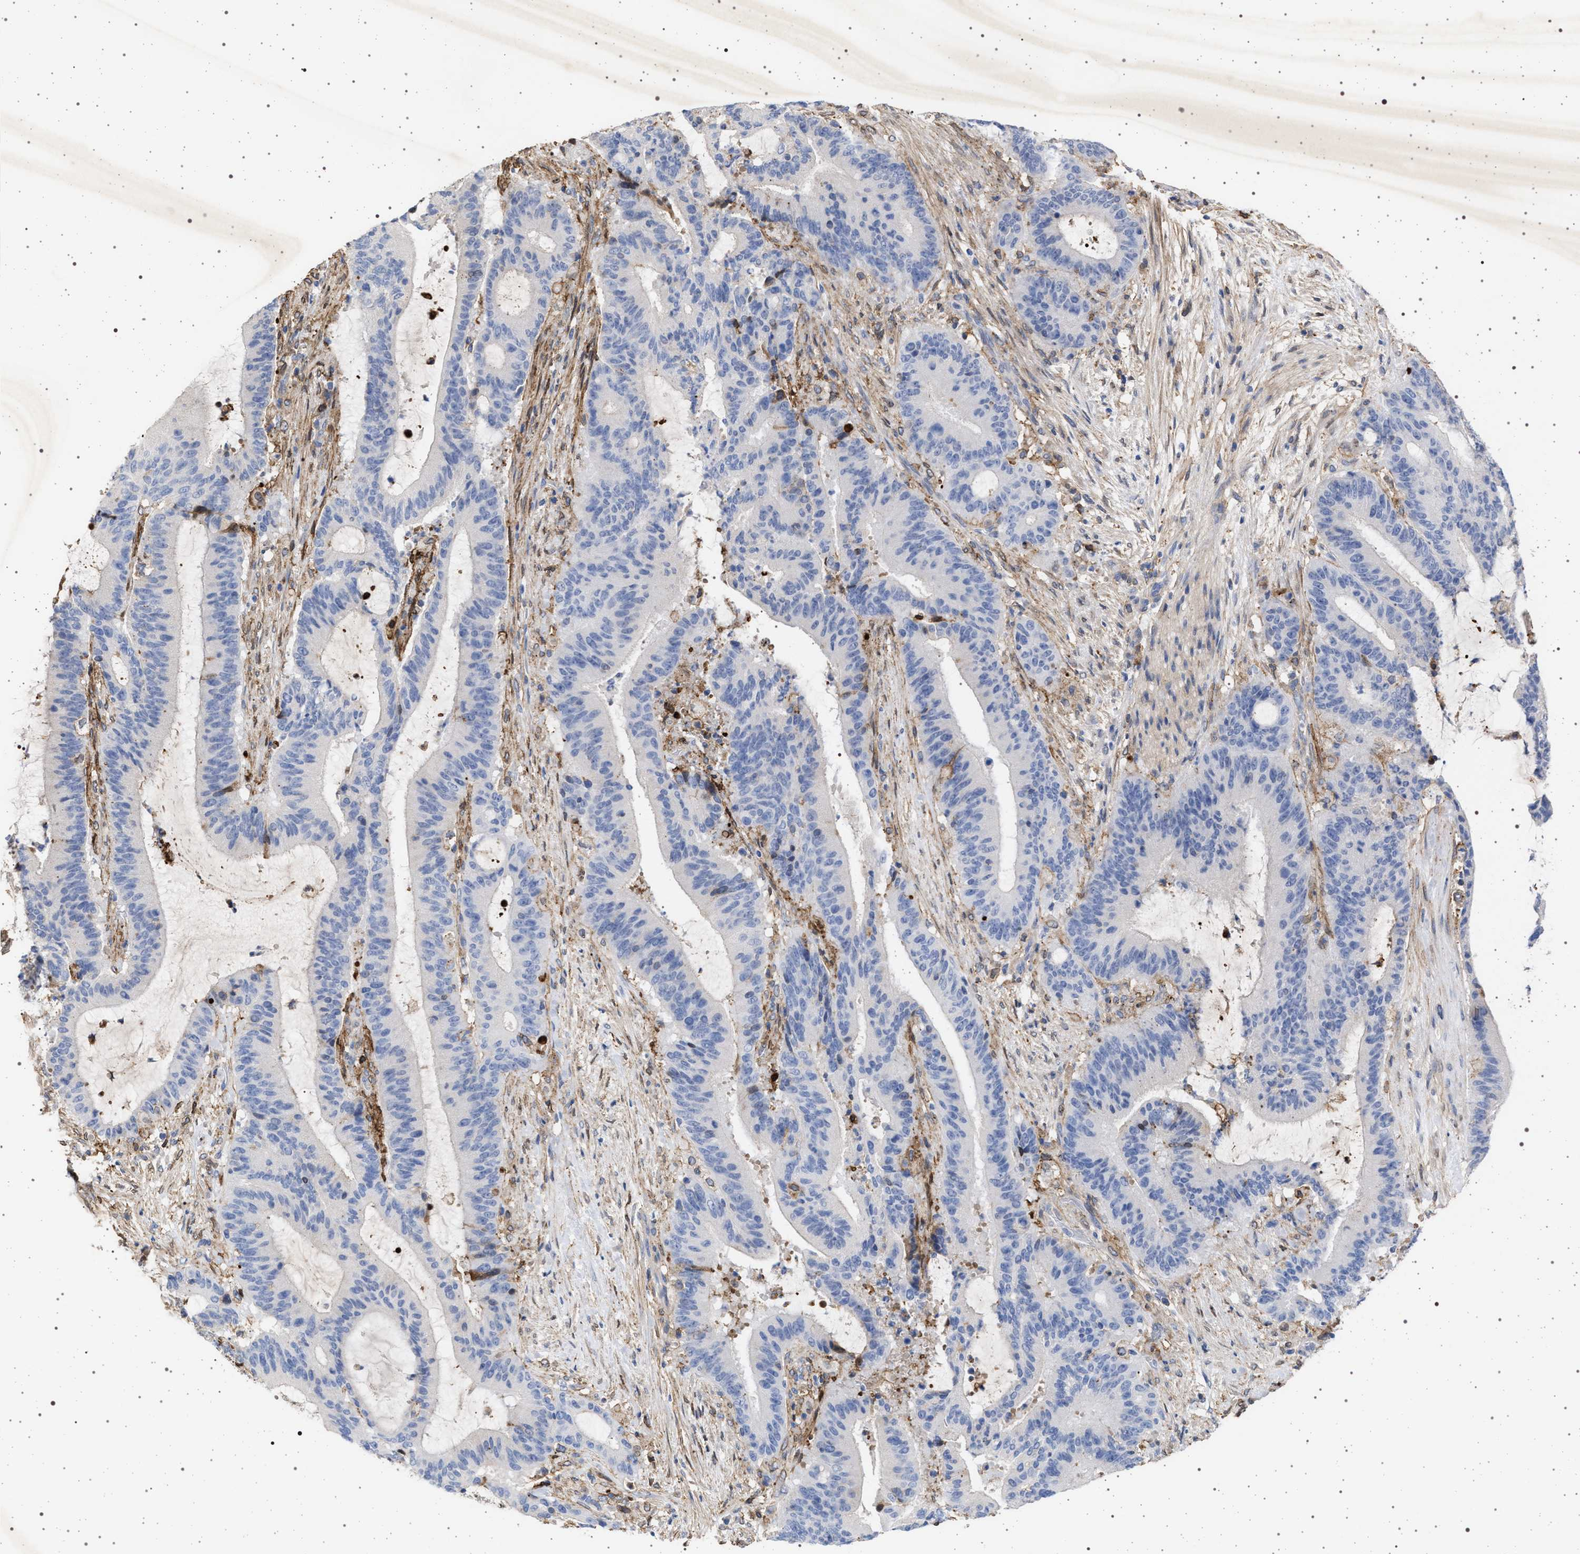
{"staining": {"intensity": "negative", "quantity": "none", "location": "none"}, "tissue": "liver cancer", "cell_type": "Tumor cells", "image_type": "cancer", "snomed": [{"axis": "morphology", "description": "Normal tissue, NOS"}, {"axis": "morphology", "description": "Cholangiocarcinoma"}, {"axis": "topography", "description": "Liver"}, {"axis": "topography", "description": "Peripheral nerve tissue"}], "caption": "Micrograph shows no significant protein expression in tumor cells of liver cholangiocarcinoma.", "gene": "PLG", "patient": {"sex": "female", "age": 73}}